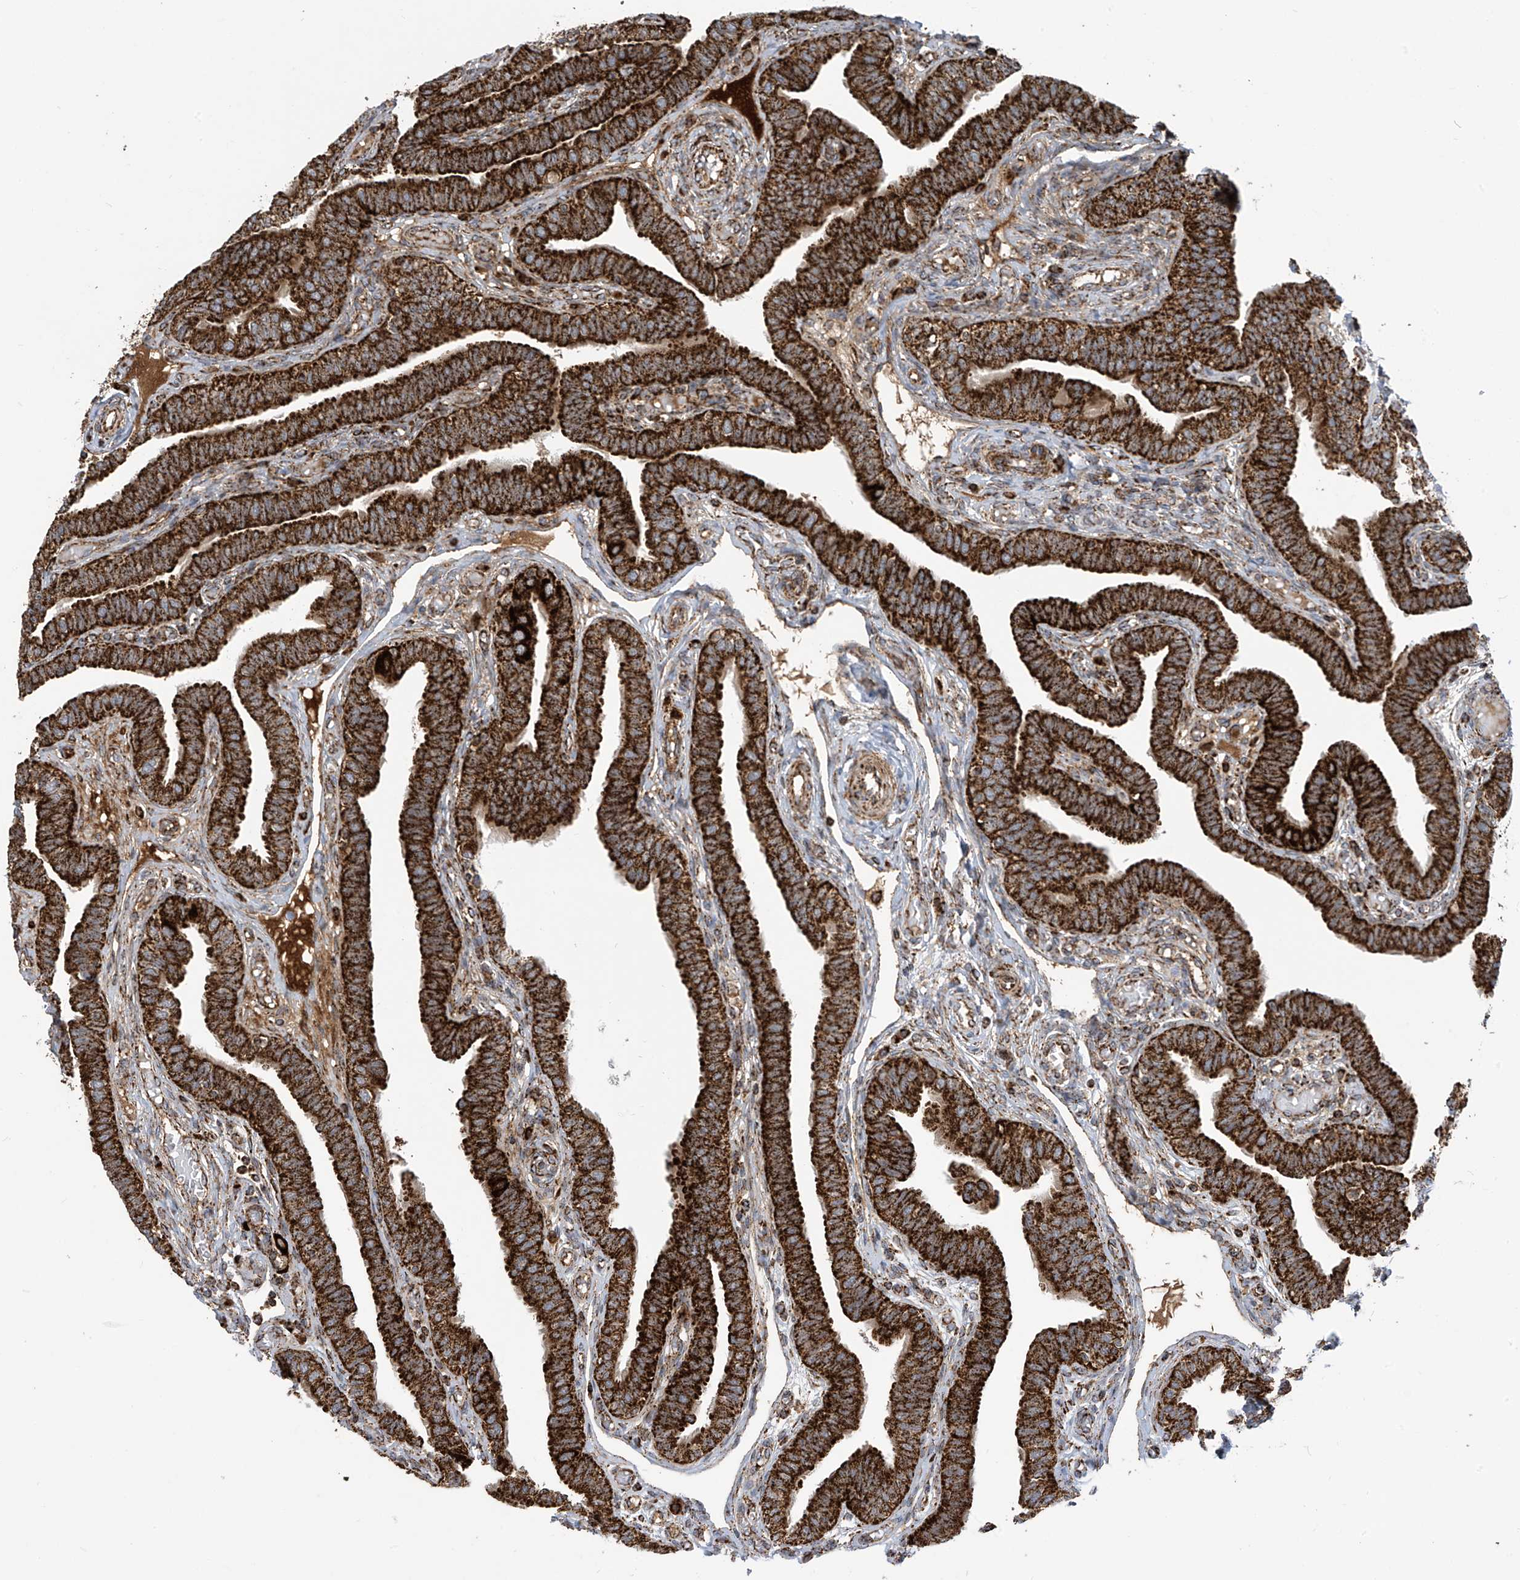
{"staining": {"intensity": "strong", "quantity": ">75%", "location": "cytoplasmic/membranous"}, "tissue": "fallopian tube", "cell_type": "Glandular cells", "image_type": "normal", "snomed": [{"axis": "morphology", "description": "Normal tissue, NOS"}, {"axis": "topography", "description": "Fallopian tube"}], "caption": "Immunohistochemistry (IHC) photomicrograph of benign human fallopian tube stained for a protein (brown), which shows high levels of strong cytoplasmic/membranous positivity in approximately >75% of glandular cells.", "gene": "COX10", "patient": {"sex": "female", "age": 39}}